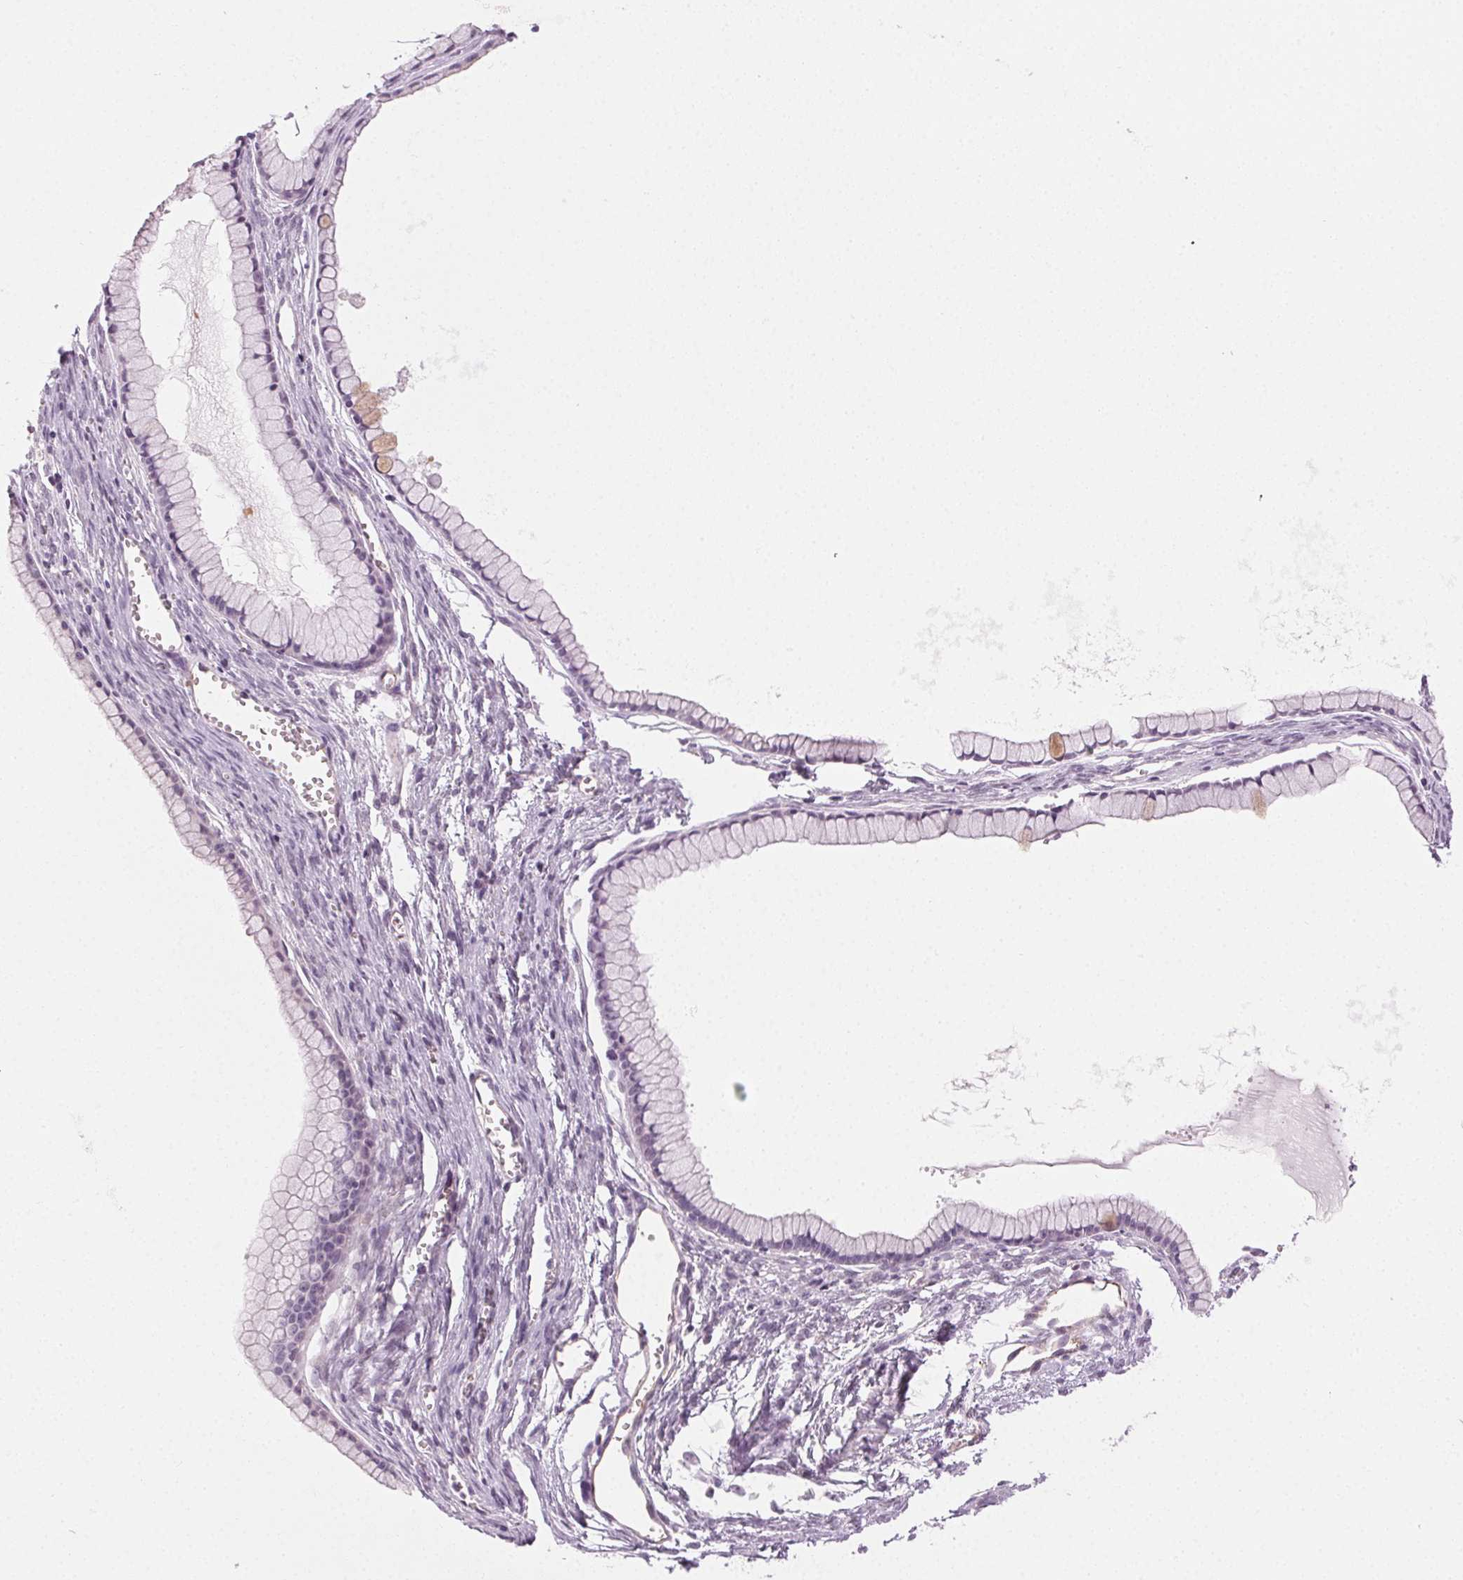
{"staining": {"intensity": "weak", "quantity": "<25%", "location": "cytoplasmic/membranous"}, "tissue": "ovarian cancer", "cell_type": "Tumor cells", "image_type": "cancer", "snomed": [{"axis": "morphology", "description": "Cystadenocarcinoma, mucinous, NOS"}, {"axis": "topography", "description": "Ovary"}], "caption": "This is an immunohistochemistry photomicrograph of human ovarian mucinous cystadenocarcinoma. There is no staining in tumor cells.", "gene": "AIF1L", "patient": {"sex": "female", "age": 41}}